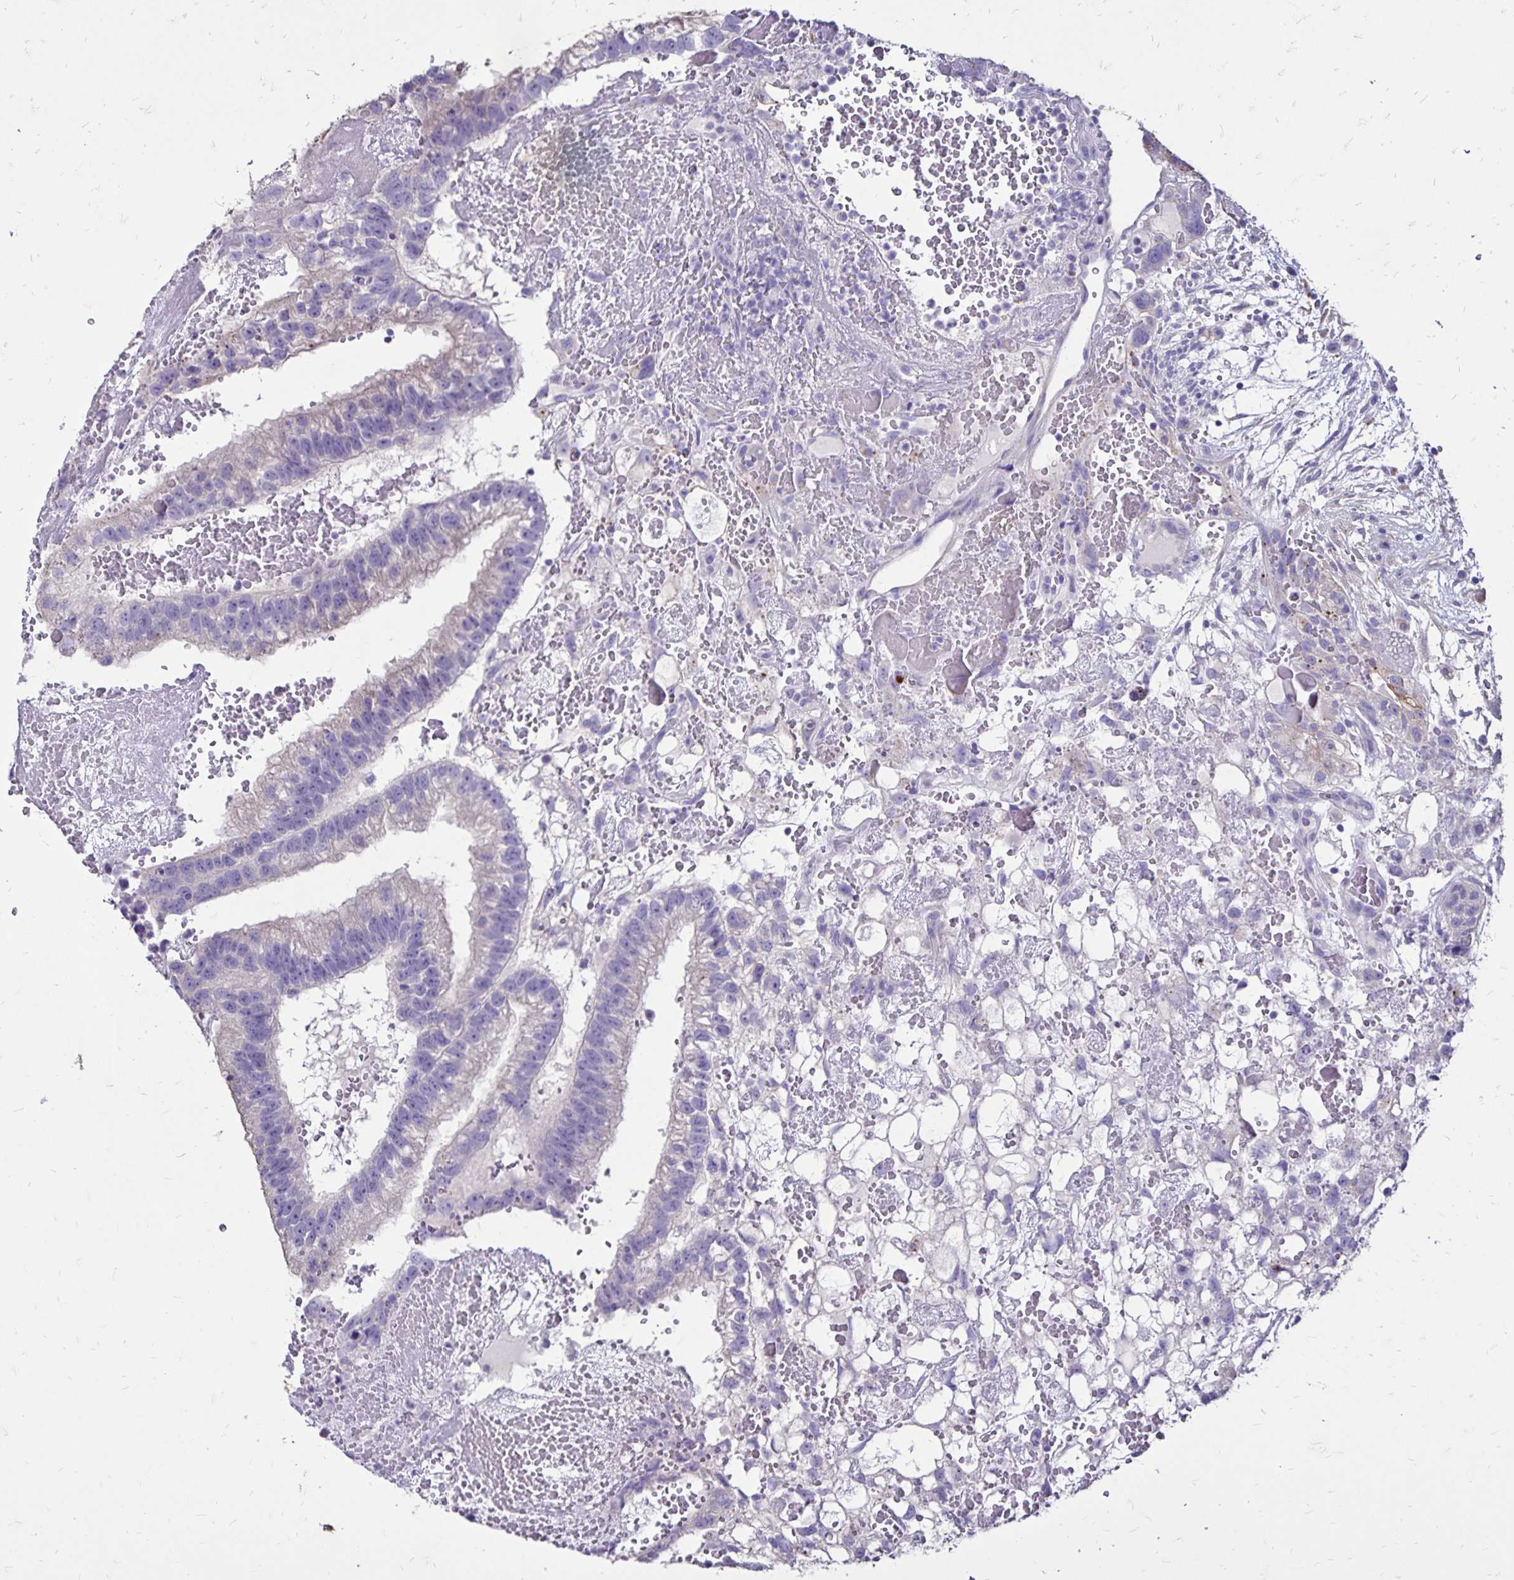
{"staining": {"intensity": "negative", "quantity": "none", "location": "none"}, "tissue": "testis cancer", "cell_type": "Tumor cells", "image_type": "cancer", "snomed": [{"axis": "morphology", "description": "Normal tissue, NOS"}, {"axis": "morphology", "description": "Carcinoma, Embryonal, NOS"}, {"axis": "topography", "description": "Testis"}], "caption": "Immunohistochemistry photomicrograph of testis embryonal carcinoma stained for a protein (brown), which demonstrates no positivity in tumor cells.", "gene": "EVPL", "patient": {"sex": "male", "age": 32}}